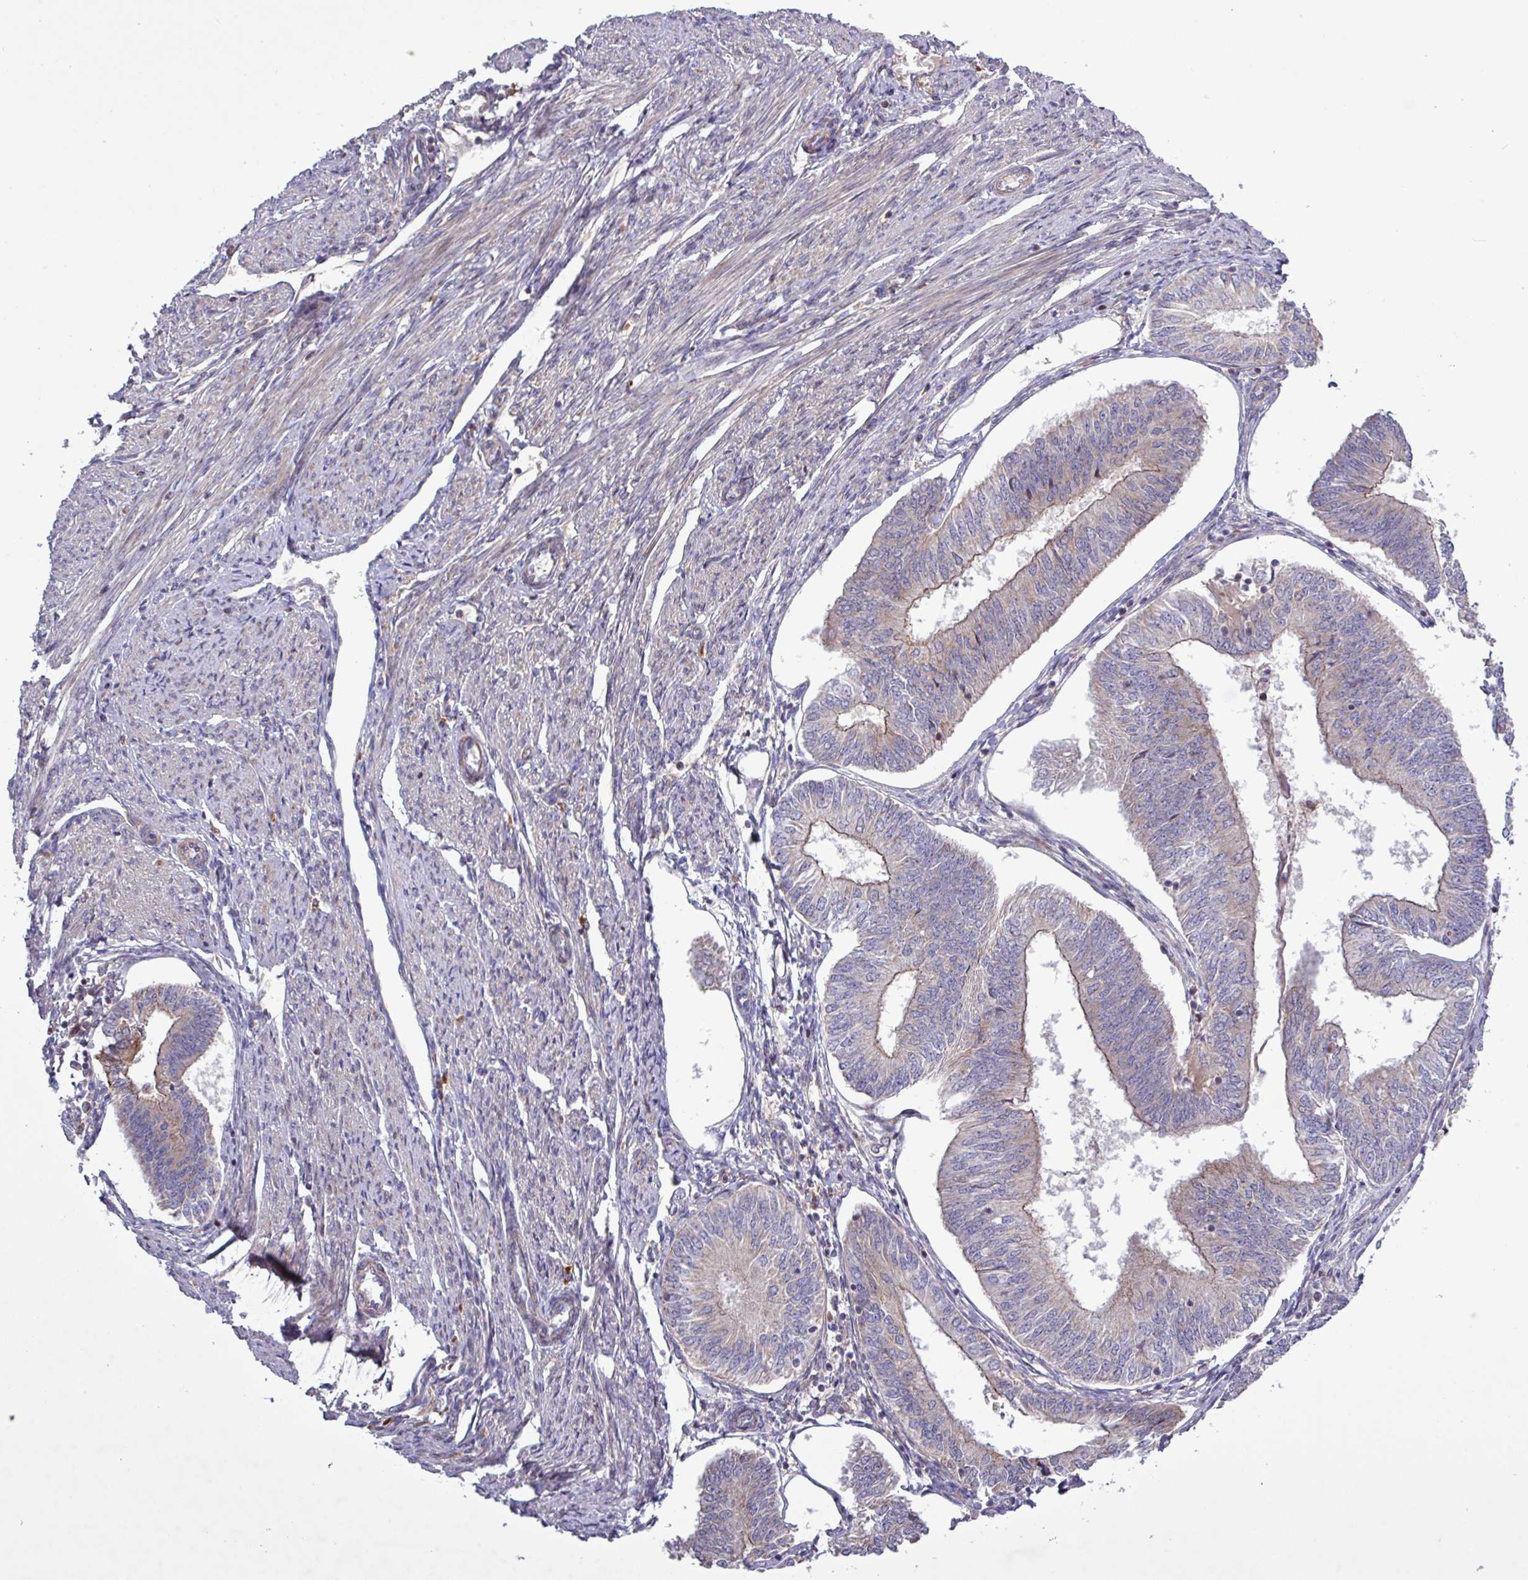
{"staining": {"intensity": "weak", "quantity": "25%-75%", "location": "cytoplasmic/membranous"}, "tissue": "endometrial cancer", "cell_type": "Tumor cells", "image_type": "cancer", "snomed": [{"axis": "morphology", "description": "Adenocarcinoma, NOS"}, {"axis": "topography", "description": "Endometrium"}], "caption": "A brown stain highlights weak cytoplasmic/membranous expression of a protein in human endometrial adenocarcinoma tumor cells. (DAB IHC with brightfield microscopy, high magnification).", "gene": "TNFSF12", "patient": {"sex": "female", "age": 58}}